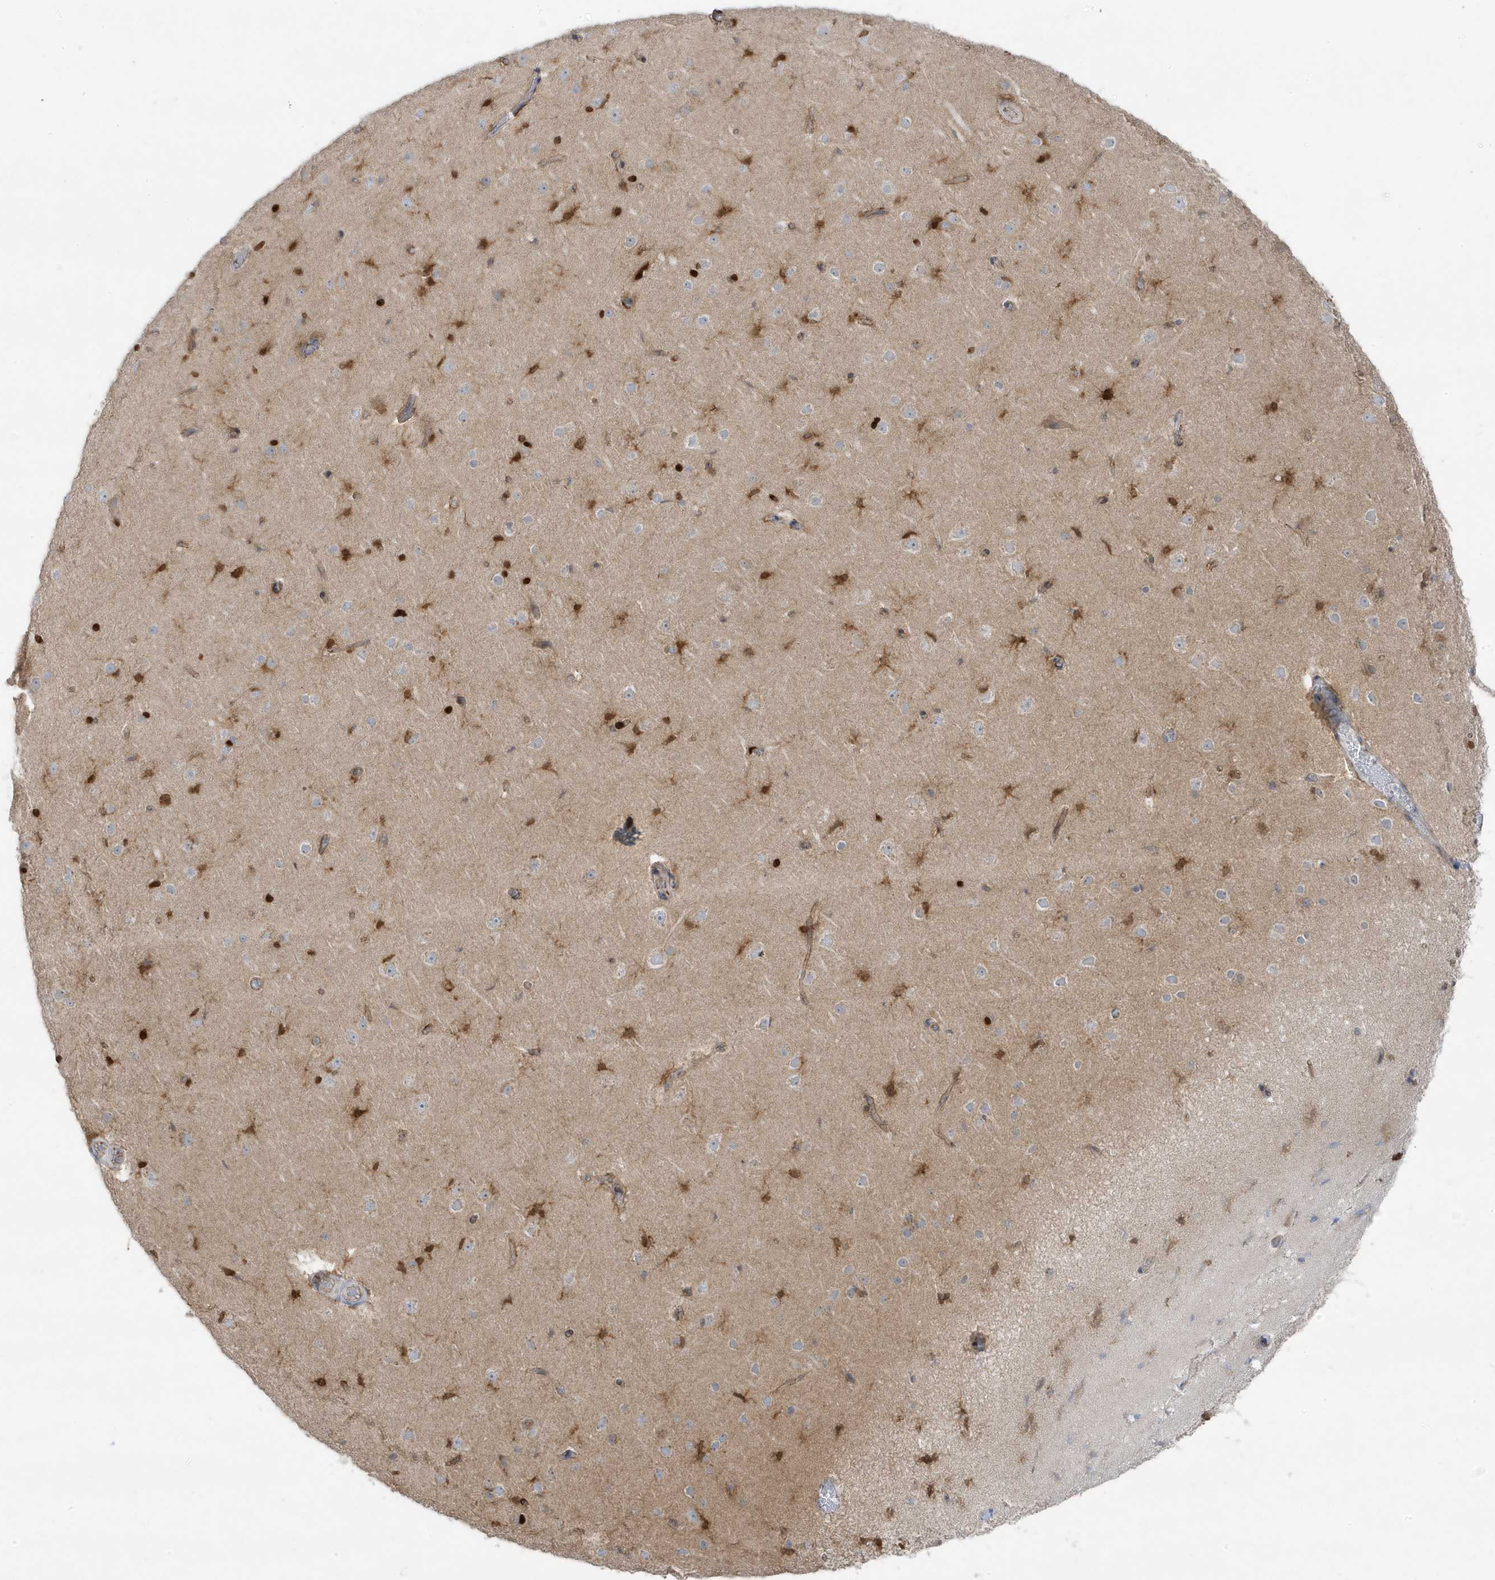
{"staining": {"intensity": "weak", "quantity": "<25%", "location": "cytoplasmic/membranous"}, "tissue": "cerebral cortex", "cell_type": "Endothelial cells", "image_type": "normal", "snomed": [{"axis": "morphology", "description": "Normal tissue, NOS"}, {"axis": "topography", "description": "Cerebral cortex"}], "caption": "Photomicrograph shows no significant protein expression in endothelial cells of benign cerebral cortex. The staining is performed using DAB (3,3'-diaminobenzidine) brown chromogen with nuclei counter-stained in using hematoxylin.", "gene": "ZNF654", "patient": {"sex": "male", "age": 34}}